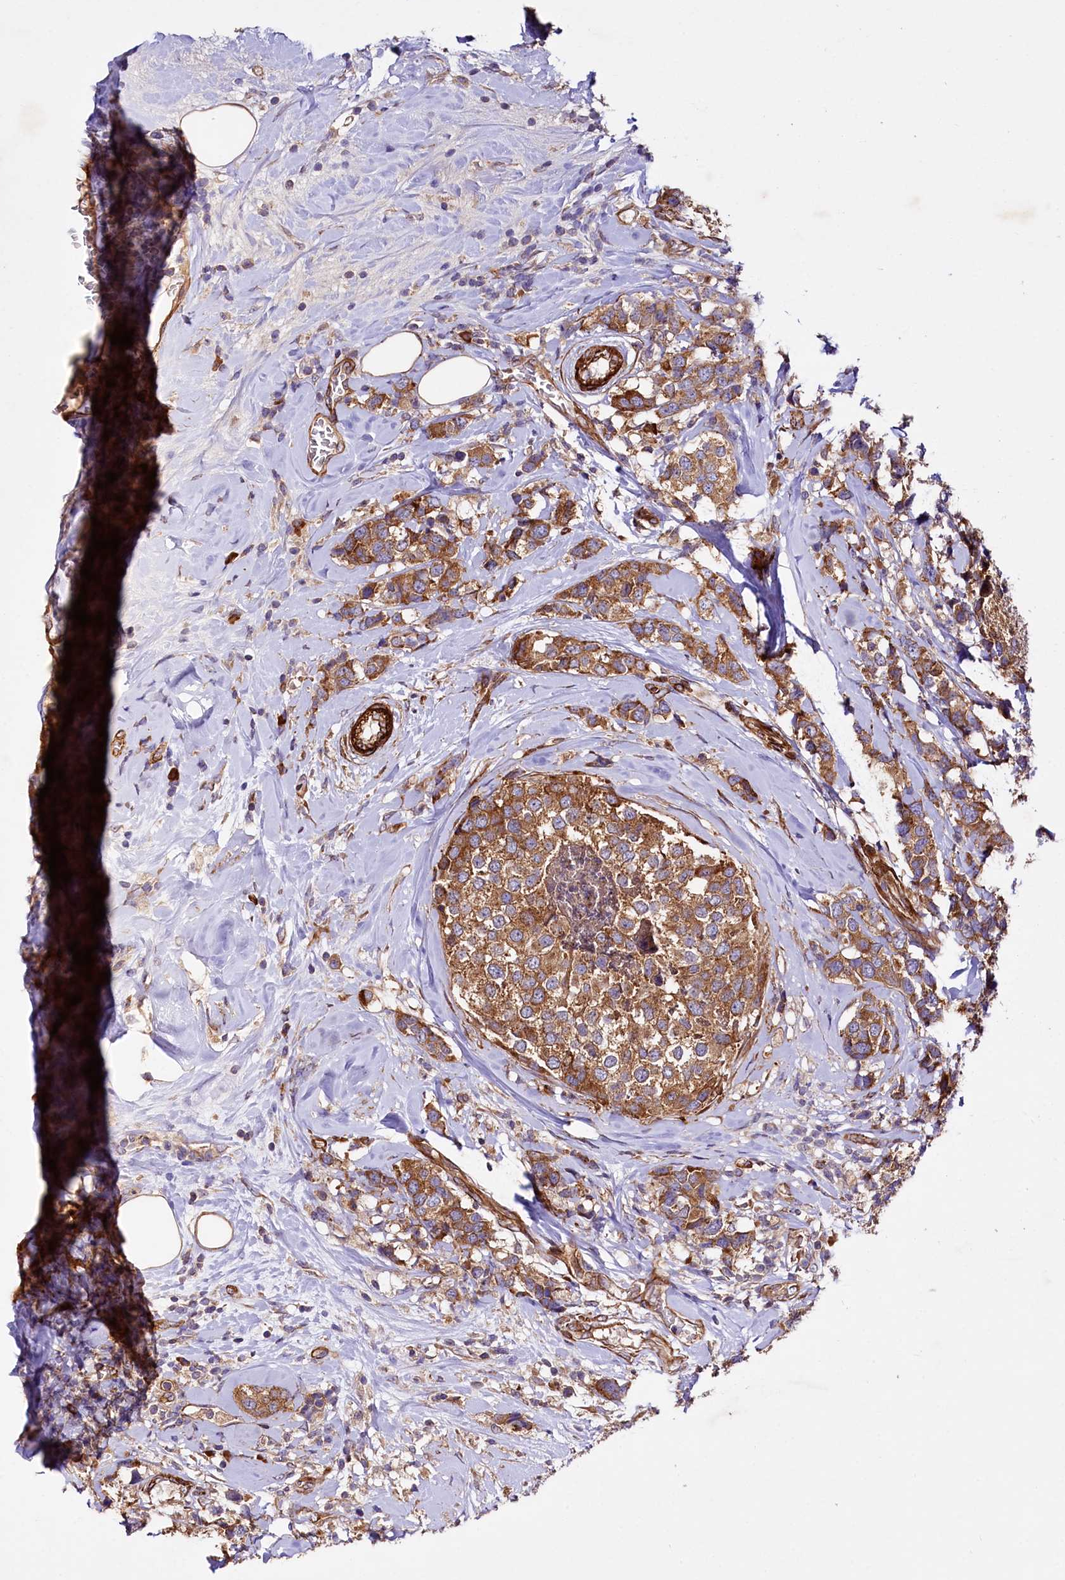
{"staining": {"intensity": "moderate", "quantity": ">75%", "location": "cytoplasmic/membranous"}, "tissue": "breast cancer", "cell_type": "Tumor cells", "image_type": "cancer", "snomed": [{"axis": "morphology", "description": "Lobular carcinoma"}, {"axis": "topography", "description": "Breast"}], "caption": "Protein expression analysis of breast lobular carcinoma reveals moderate cytoplasmic/membranous positivity in about >75% of tumor cells.", "gene": "SPATS2", "patient": {"sex": "female", "age": 59}}